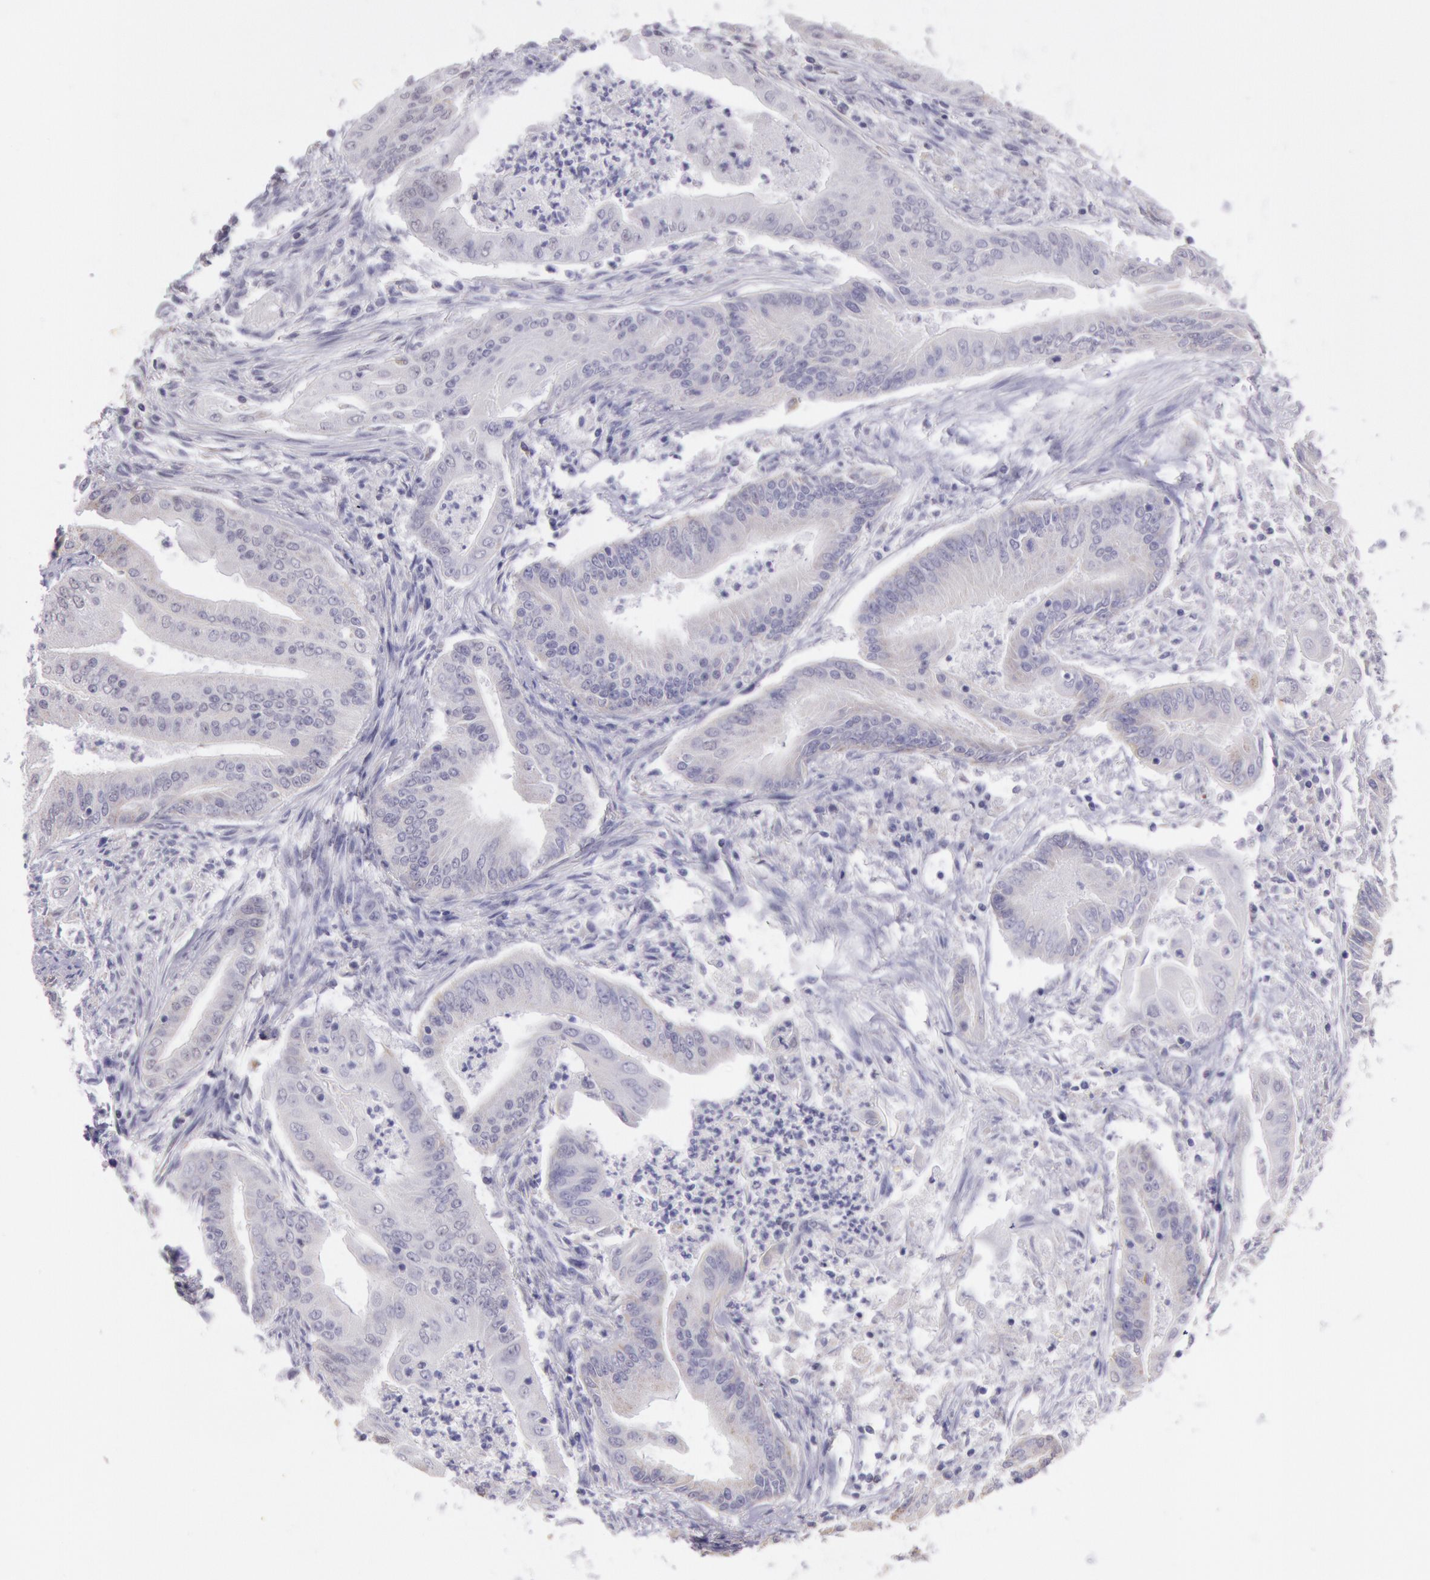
{"staining": {"intensity": "weak", "quantity": "25%-75%", "location": "cytoplasmic/membranous"}, "tissue": "endometrial cancer", "cell_type": "Tumor cells", "image_type": "cancer", "snomed": [{"axis": "morphology", "description": "Adenocarcinoma, NOS"}, {"axis": "topography", "description": "Endometrium"}], "caption": "Protein analysis of endometrial cancer (adenocarcinoma) tissue exhibits weak cytoplasmic/membranous staining in about 25%-75% of tumor cells.", "gene": "FRMD6", "patient": {"sex": "female", "age": 63}}